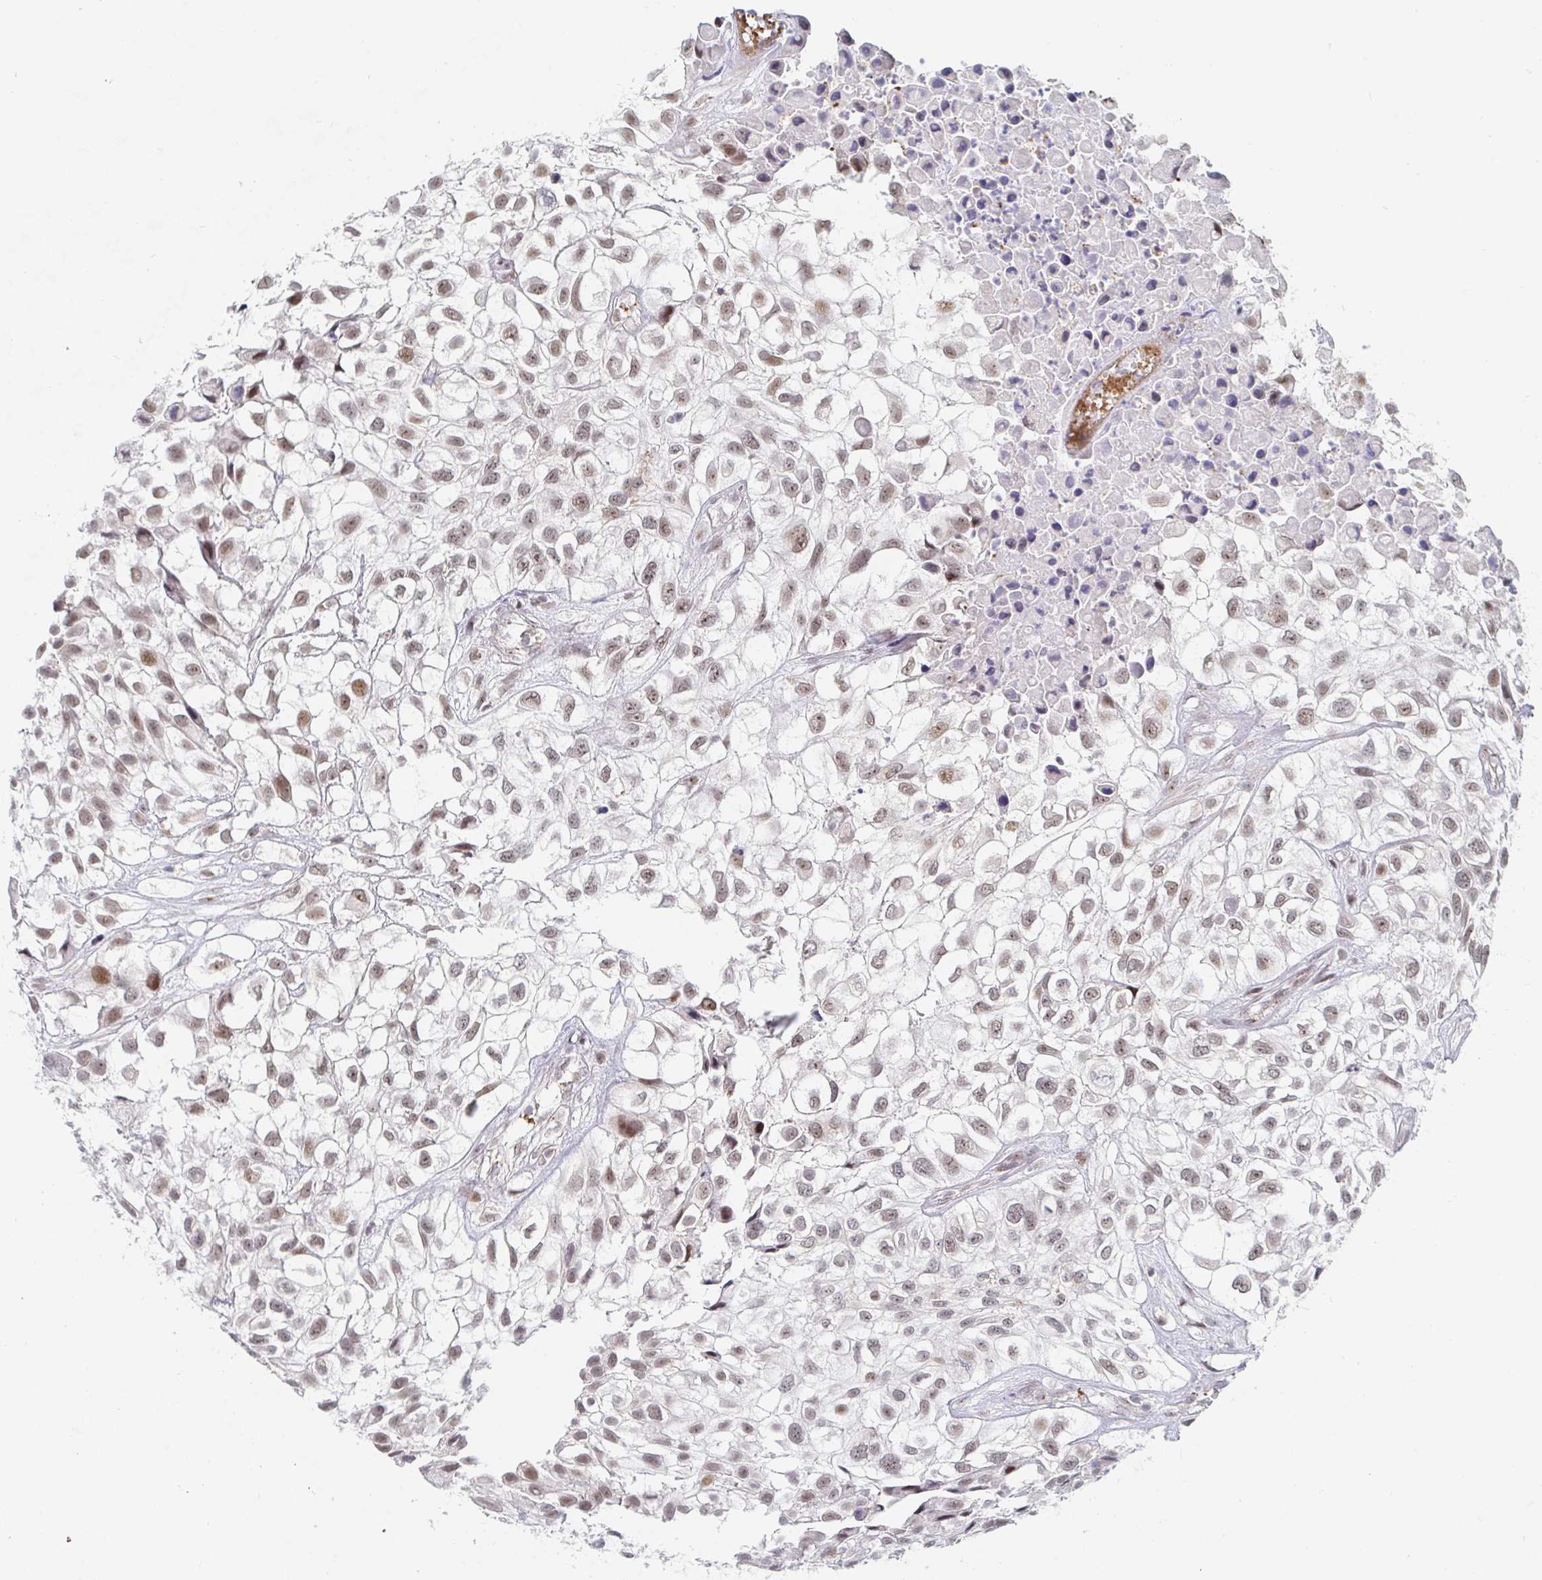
{"staining": {"intensity": "weak", "quantity": ">75%", "location": "nuclear"}, "tissue": "urothelial cancer", "cell_type": "Tumor cells", "image_type": "cancer", "snomed": [{"axis": "morphology", "description": "Urothelial carcinoma, High grade"}, {"axis": "topography", "description": "Urinary bladder"}], "caption": "This image exhibits high-grade urothelial carcinoma stained with immunohistochemistry to label a protein in brown. The nuclear of tumor cells show weak positivity for the protein. Nuclei are counter-stained blue.", "gene": "CHD2", "patient": {"sex": "male", "age": 56}}